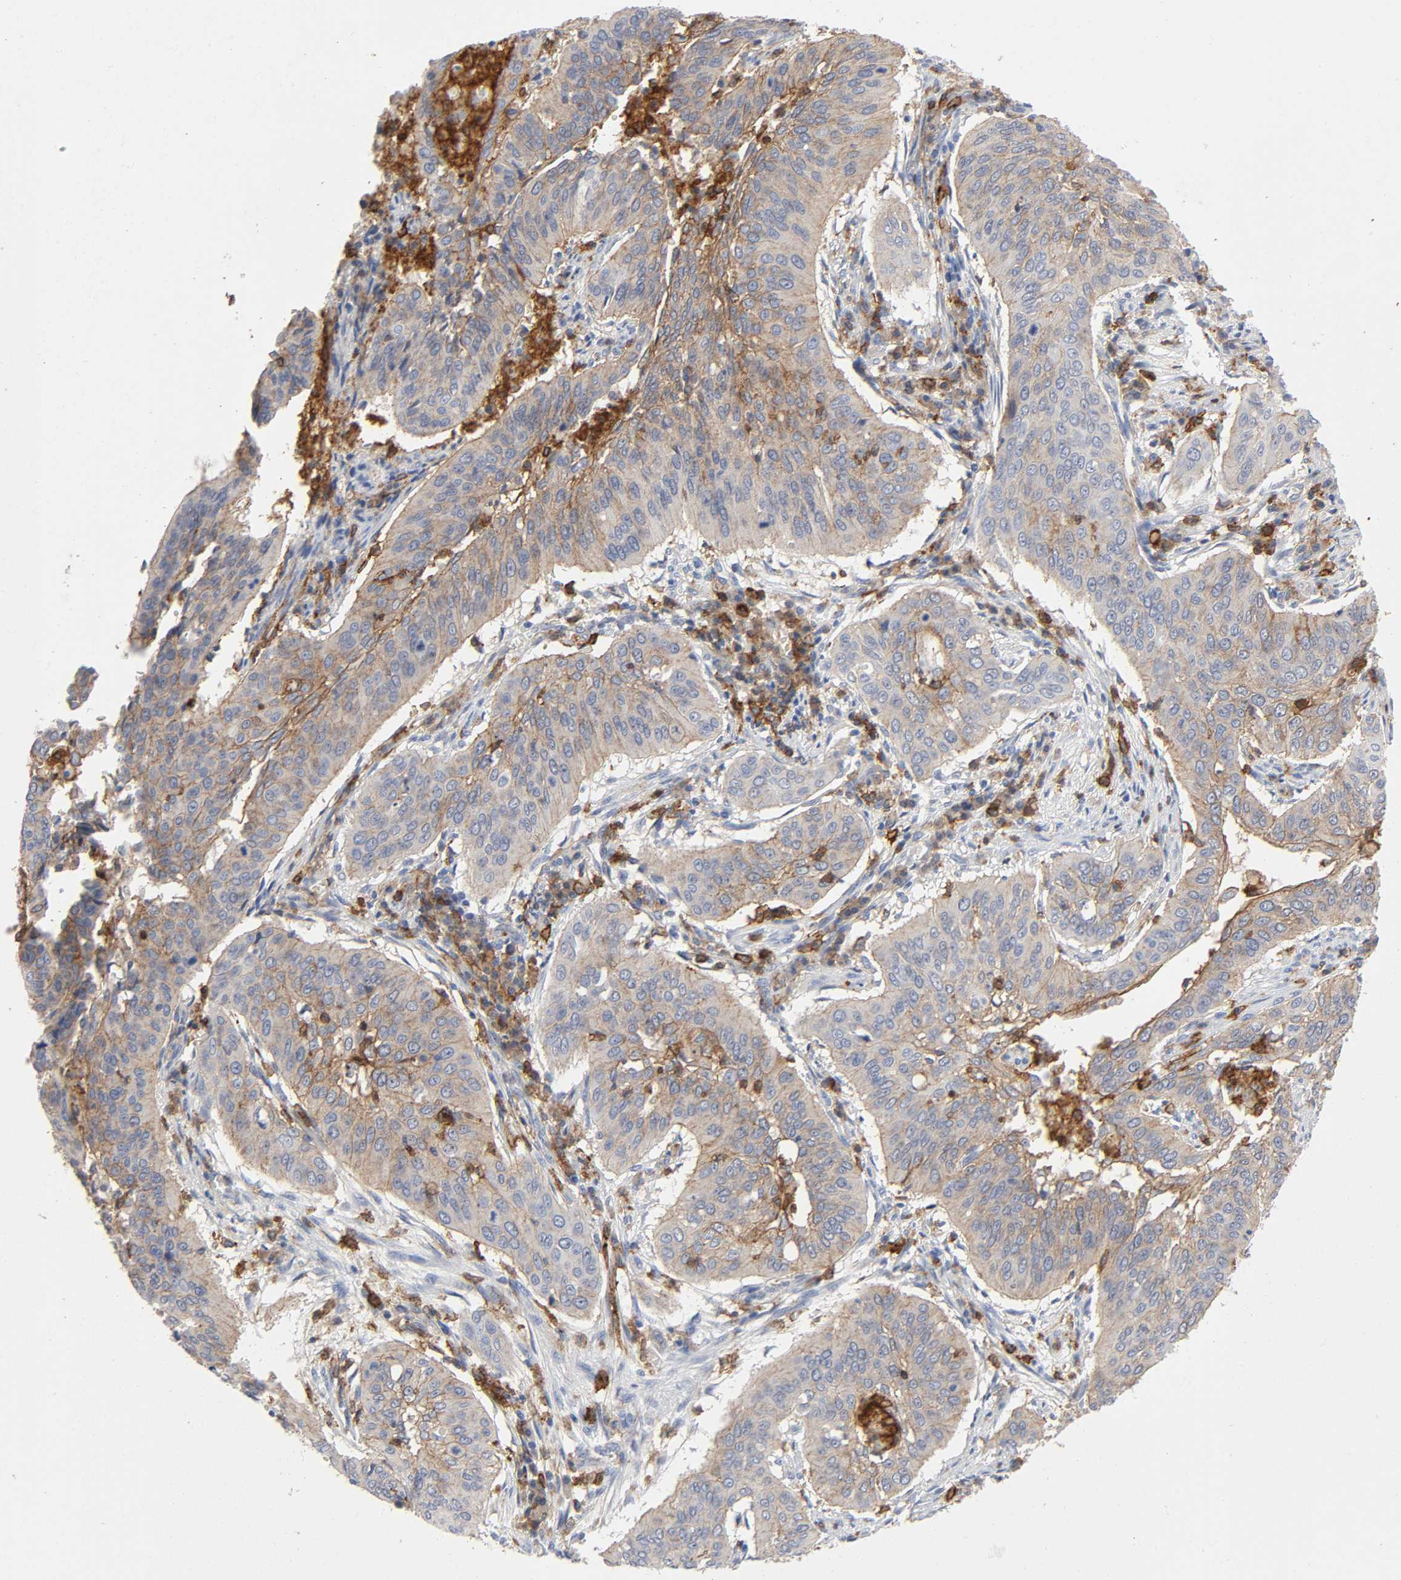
{"staining": {"intensity": "negative", "quantity": "none", "location": "none"}, "tissue": "cervical cancer", "cell_type": "Tumor cells", "image_type": "cancer", "snomed": [{"axis": "morphology", "description": "Squamous cell carcinoma, NOS"}, {"axis": "topography", "description": "Cervix"}], "caption": "There is no significant expression in tumor cells of cervical cancer.", "gene": "LYN", "patient": {"sex": "female", "age": 39}}